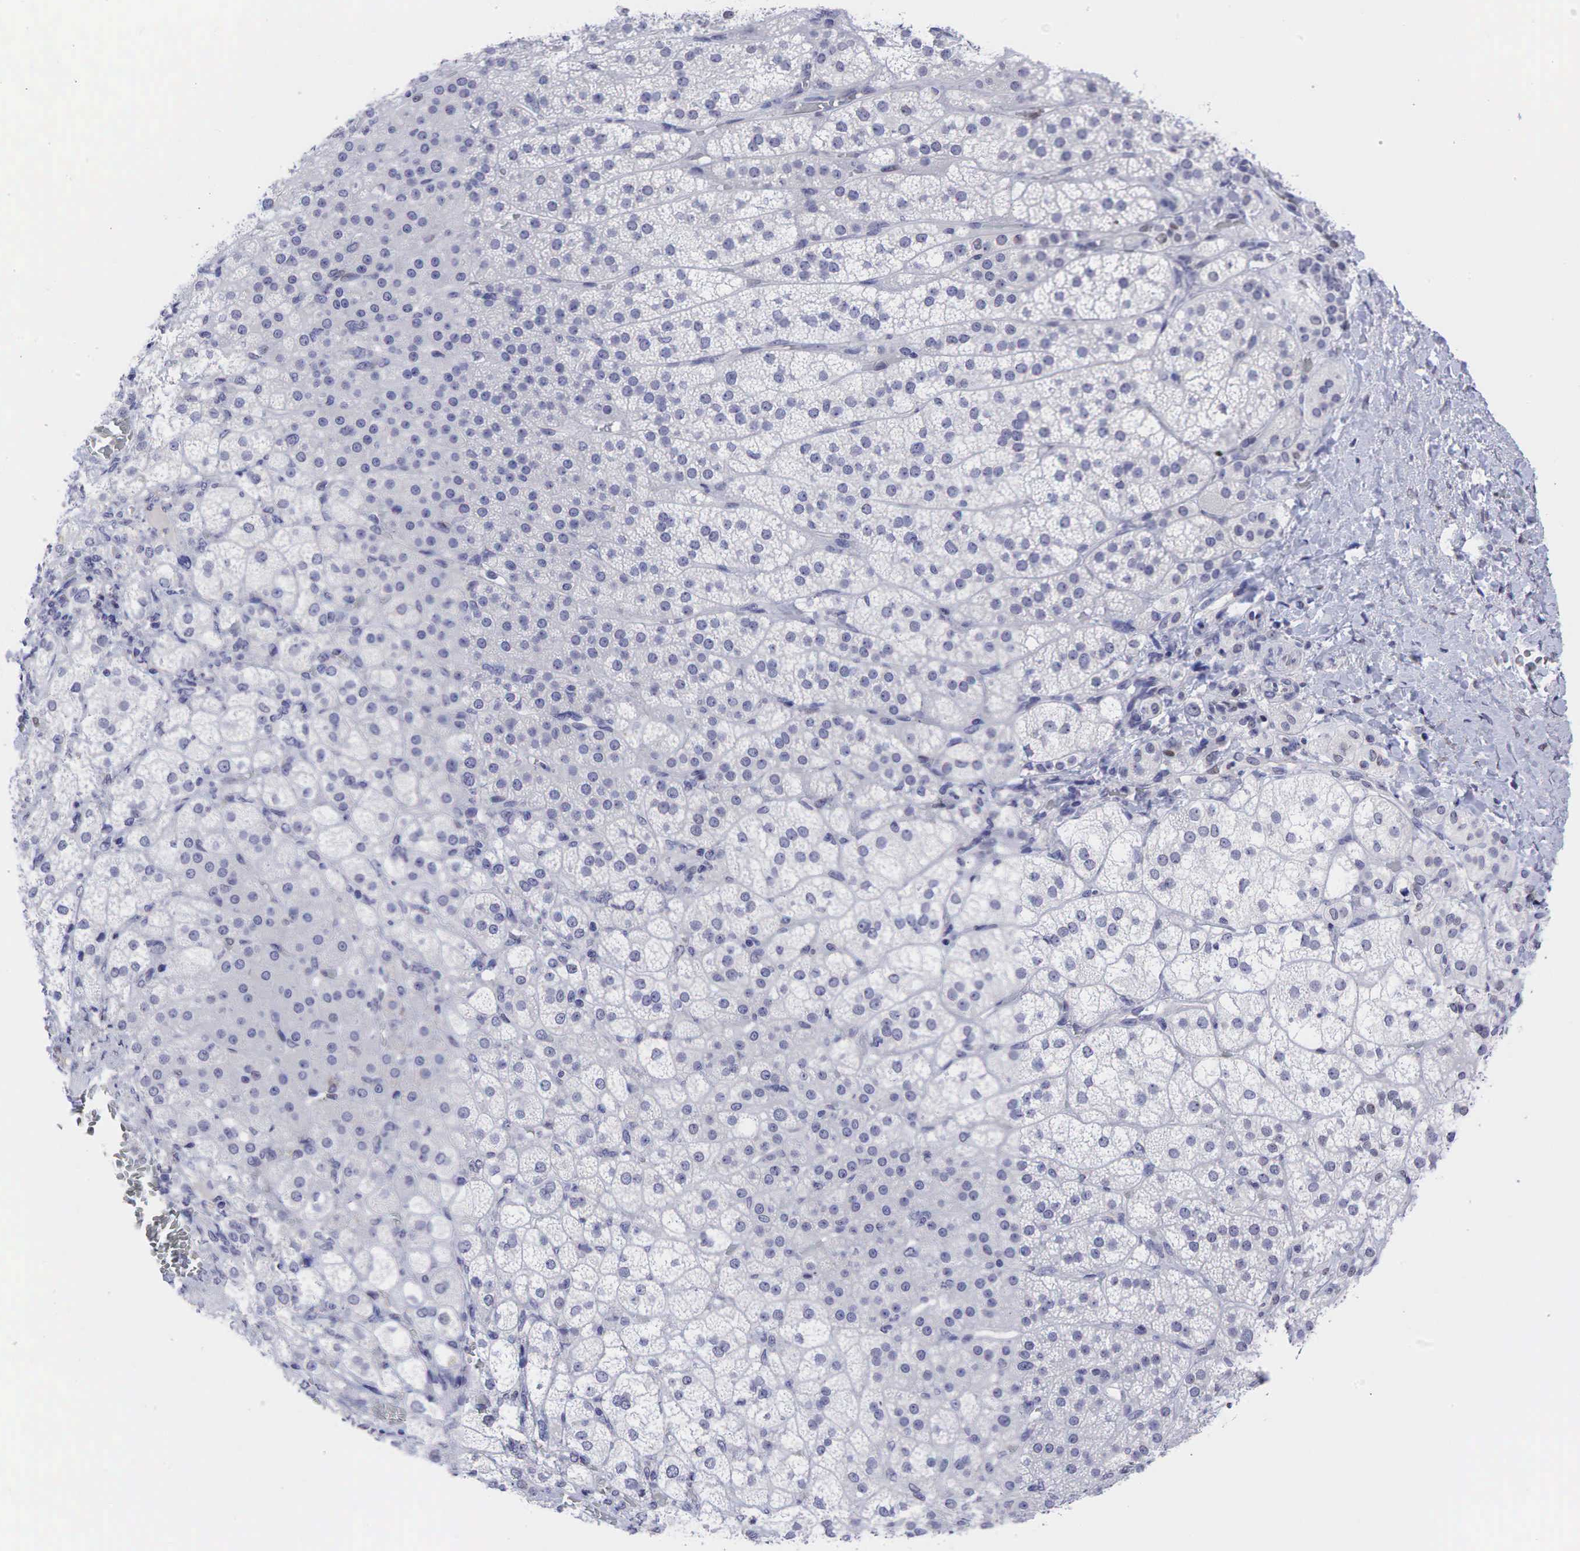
{"staining": {"intensity": "weak", "quantity": "<25%", "location": "nuclear"}, "tissue": "adrenal gland", "cell_type": "Glandular cells", "image_type": "normal", "snomed": [{"axis": "morphology", "description": "Normal tissue, NOS"}, {"axis": "topography", "description": "Adrenal gland"}], "caption": "This is an immunohistochemistry image of benign adrenal gland. There is no positivity in glandular cells.", "gene": "AR", "patient": {"sex": "female", "age": 60}}